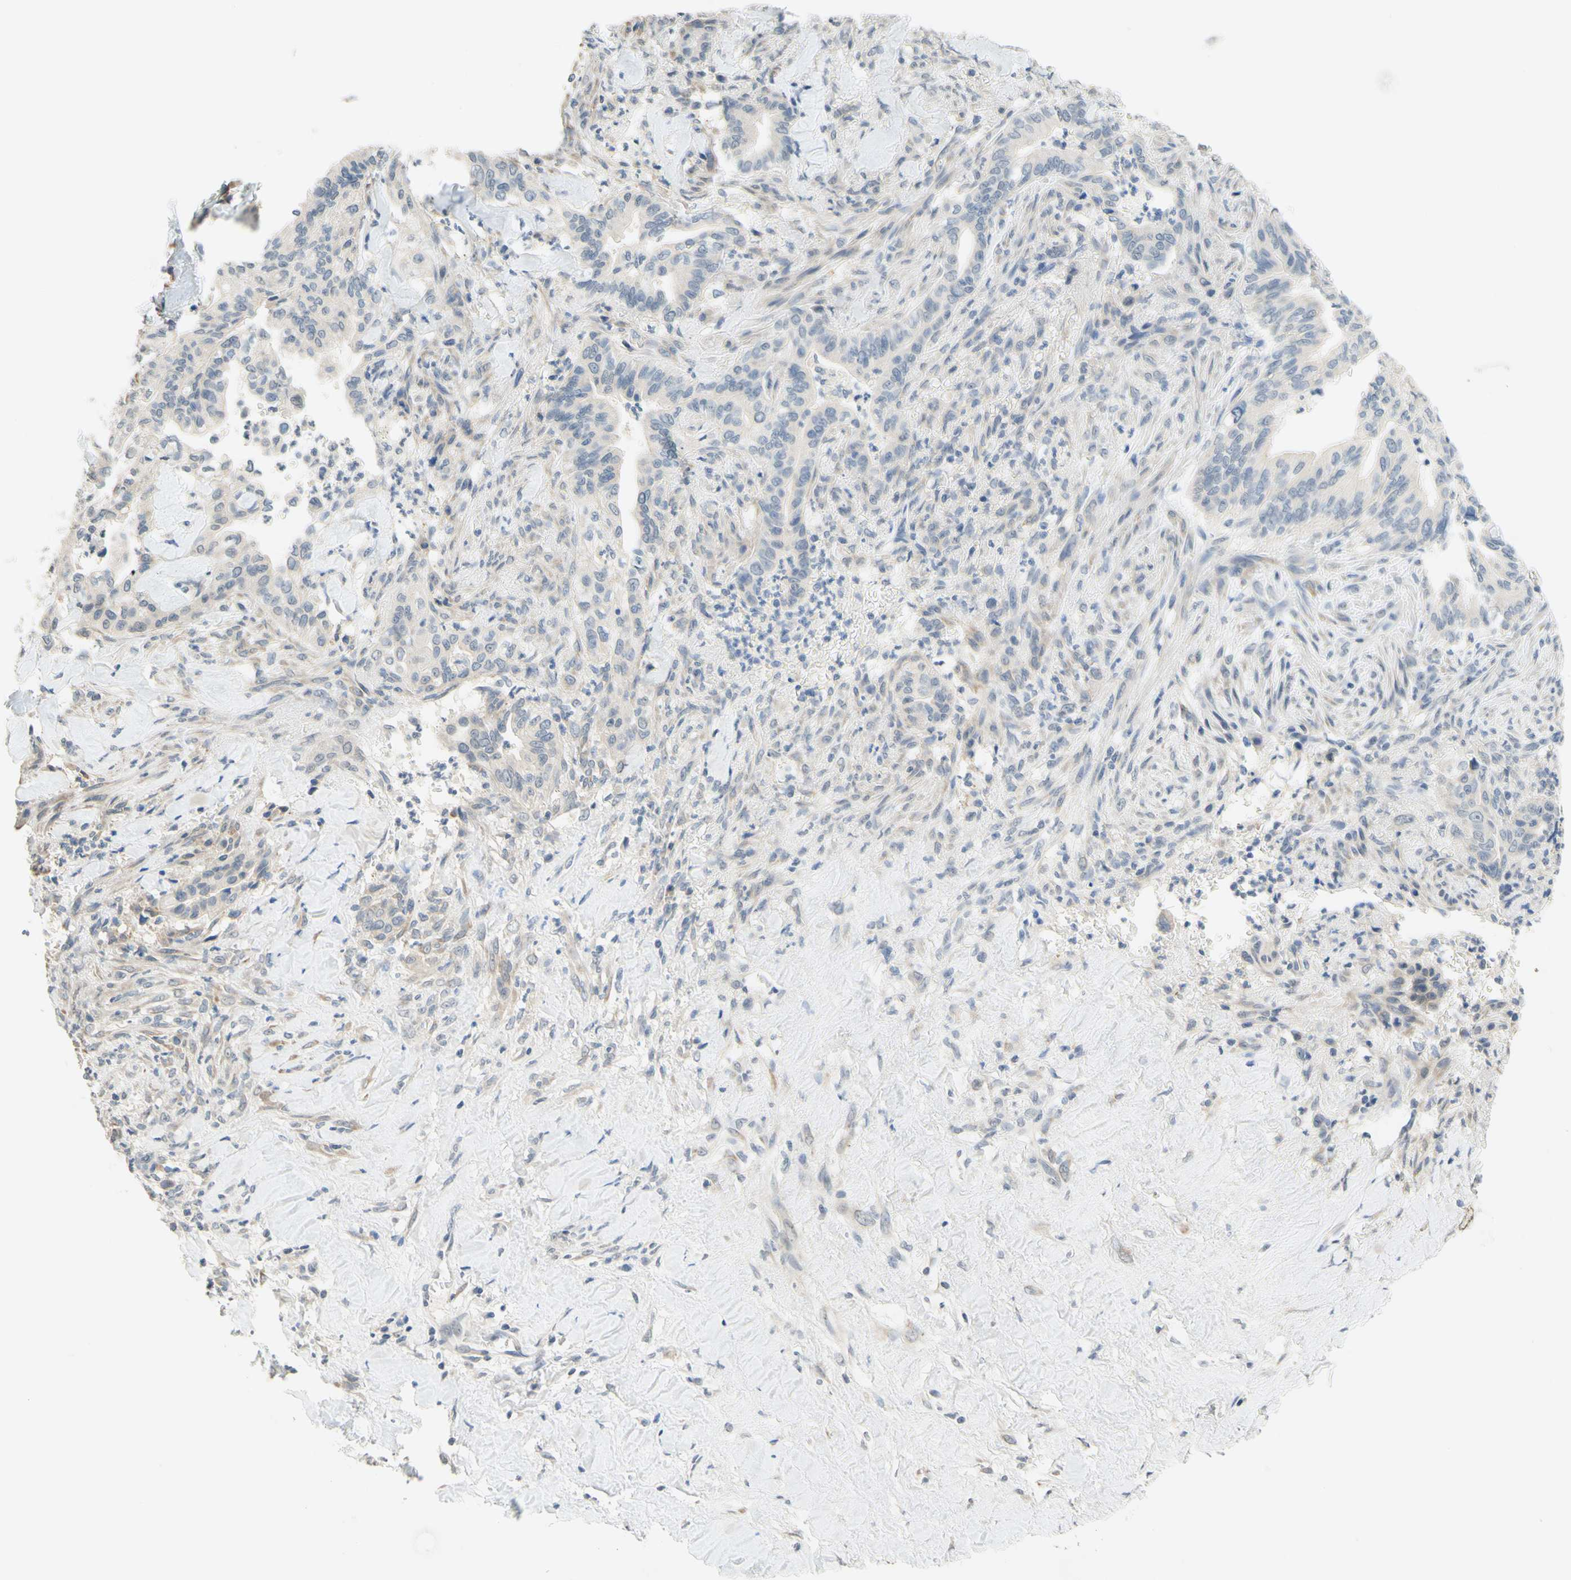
{"staining": {"intensity": "negative", "quantity": "none", "location": "none"}, "tissue": "liver cancer", "cell_type": "Tumor cells", "image_type": "cancer", "snomed": [{"axis": "morphology", "description": "Cholangiocarcinoma"}, {"axis": "topography", "description": "Liver"}], "caption": "Cholangiocarcinoma (liver) was stained to show a protein in brown. There is no significant staining in tumor cells.", "gene": "MAG", "patient": {"sex": "female", "age": 67}}